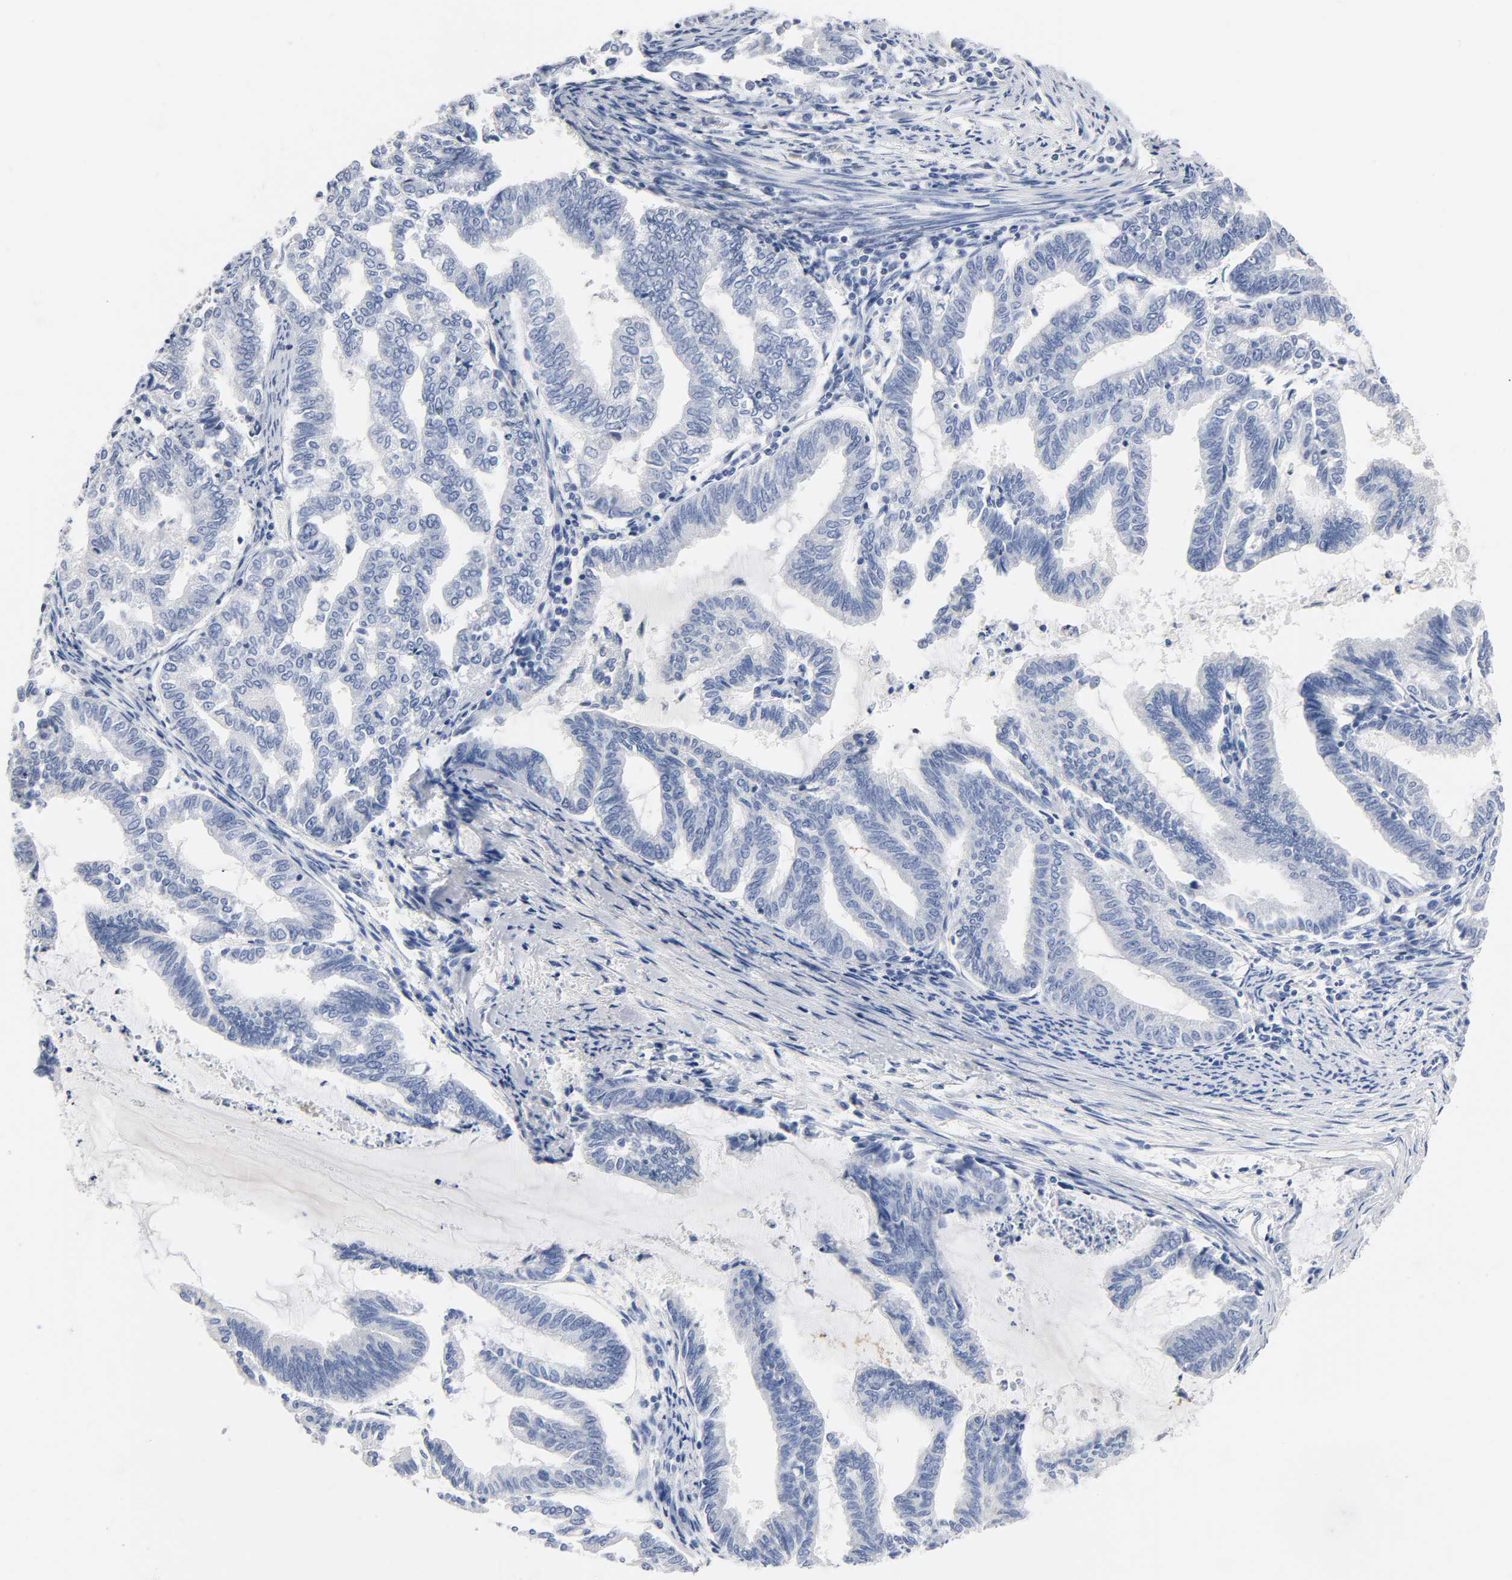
{"staining": {"intensity": "negative", "quantity": "none", "location": "none"}, "tissue": "endometrial cancer", "cell_type": "Tumor cells", "image_type": "cancer", "snomed": [{"axis": "morphology", "description": "Adenocarcinoma, NOS"}, {"axis": "topography", "description": "Endometrium"}], "caption": "Human endometrial cancer (adenocarcinoma) stained for a protein using immunohistochemistry demonstrates no staining in tumor cells.", "gene": "ACP3", "patient": {"sex": "female", "age": 79}}